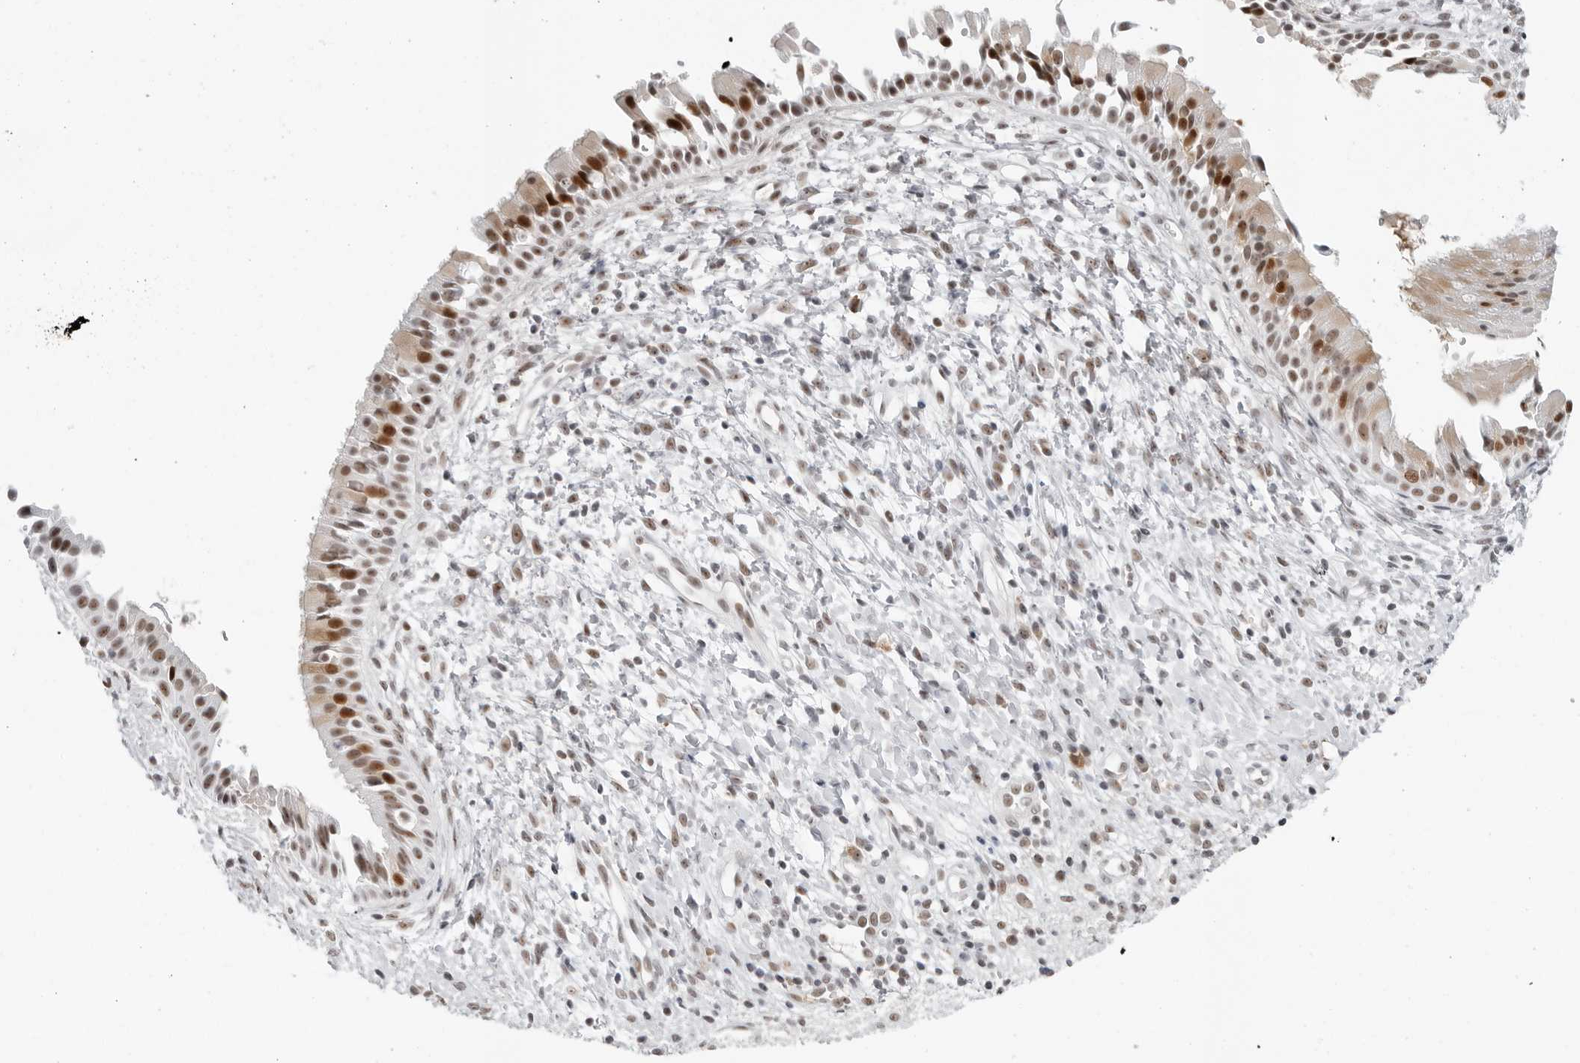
{"staining": {"intensity": "strong", "quantity": "25%-75%", "location": "cytoplasmic/membranous,nuclear"}, "tissue": "nasopharynx", "cell_type": "Respiratory epithelial cells", "image_type": "normal", "snomed": [{"axis": "morphology", "description": "Normal tissue, NOS"}, {"axis": "topography", "description": "Nasopharynx"}], "caption": "Respiratory epithelial cells reveal high levels of strong cytoplasmic/membranous,nuclear positivity in approximately 25%-75% of cells in benign nasopharynx.", "gene": "WRAP53", "patient": {"sex": "male", "age": 22}}